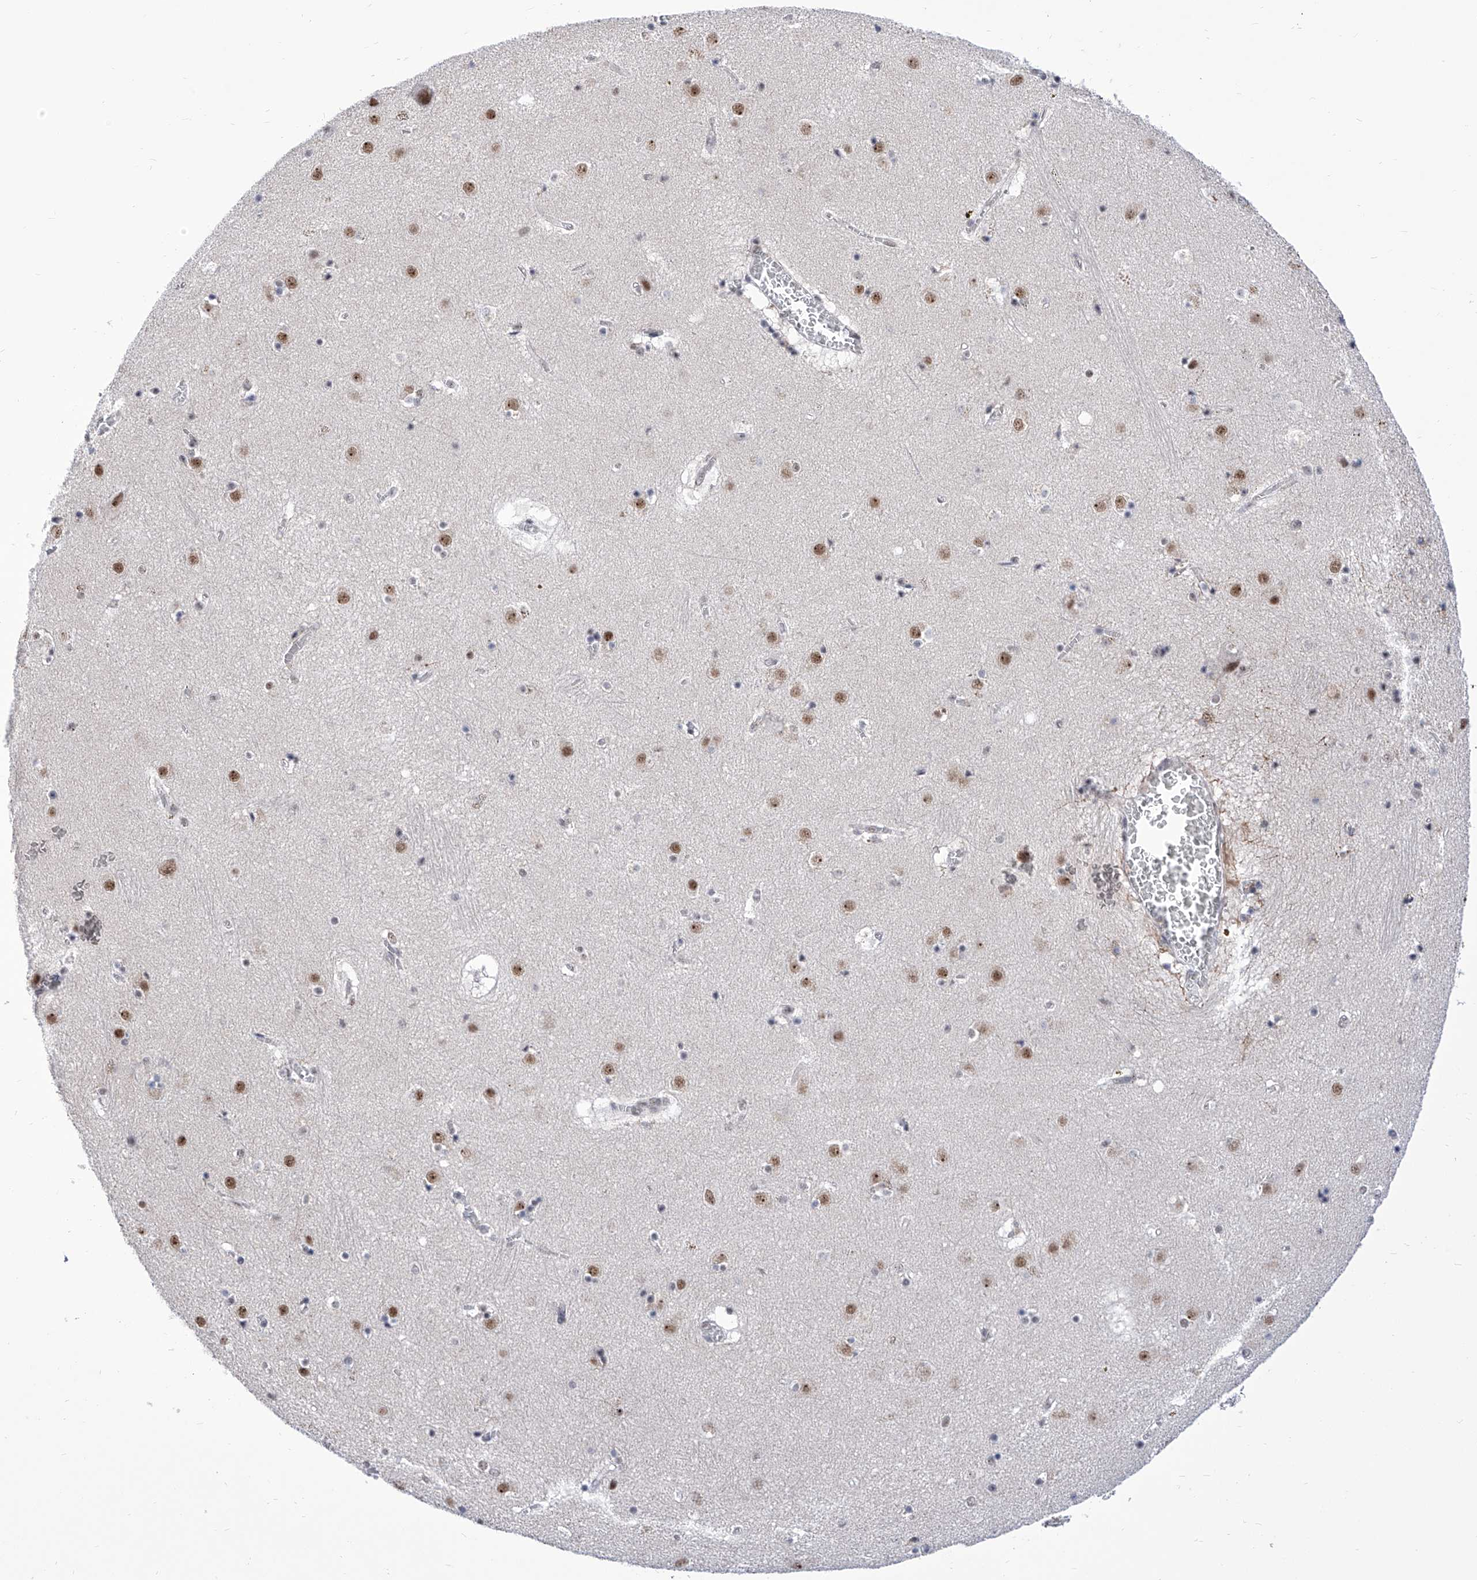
{"staining": {"intensity": "negative", "quantity": "none", "location": "none"}, "tissue": "caudate", "cell_type": "Glial cells", "image_type": "normal", "snomed": [{"axis": "morphology", "description": "Normal tissue, NOS"}, {"axis": "topography", "description": "Lateral ventricle wall"}], "caption": "Immunohistochemistry (IHC) photomicrograph of unremarkable caudate: human caudate stained with DAB (3,3'-diaminobenzidine) reveals no significant protein expression in glial cells.", "gene": "SART1", "patient": {"sex": "male", "age": 70}}